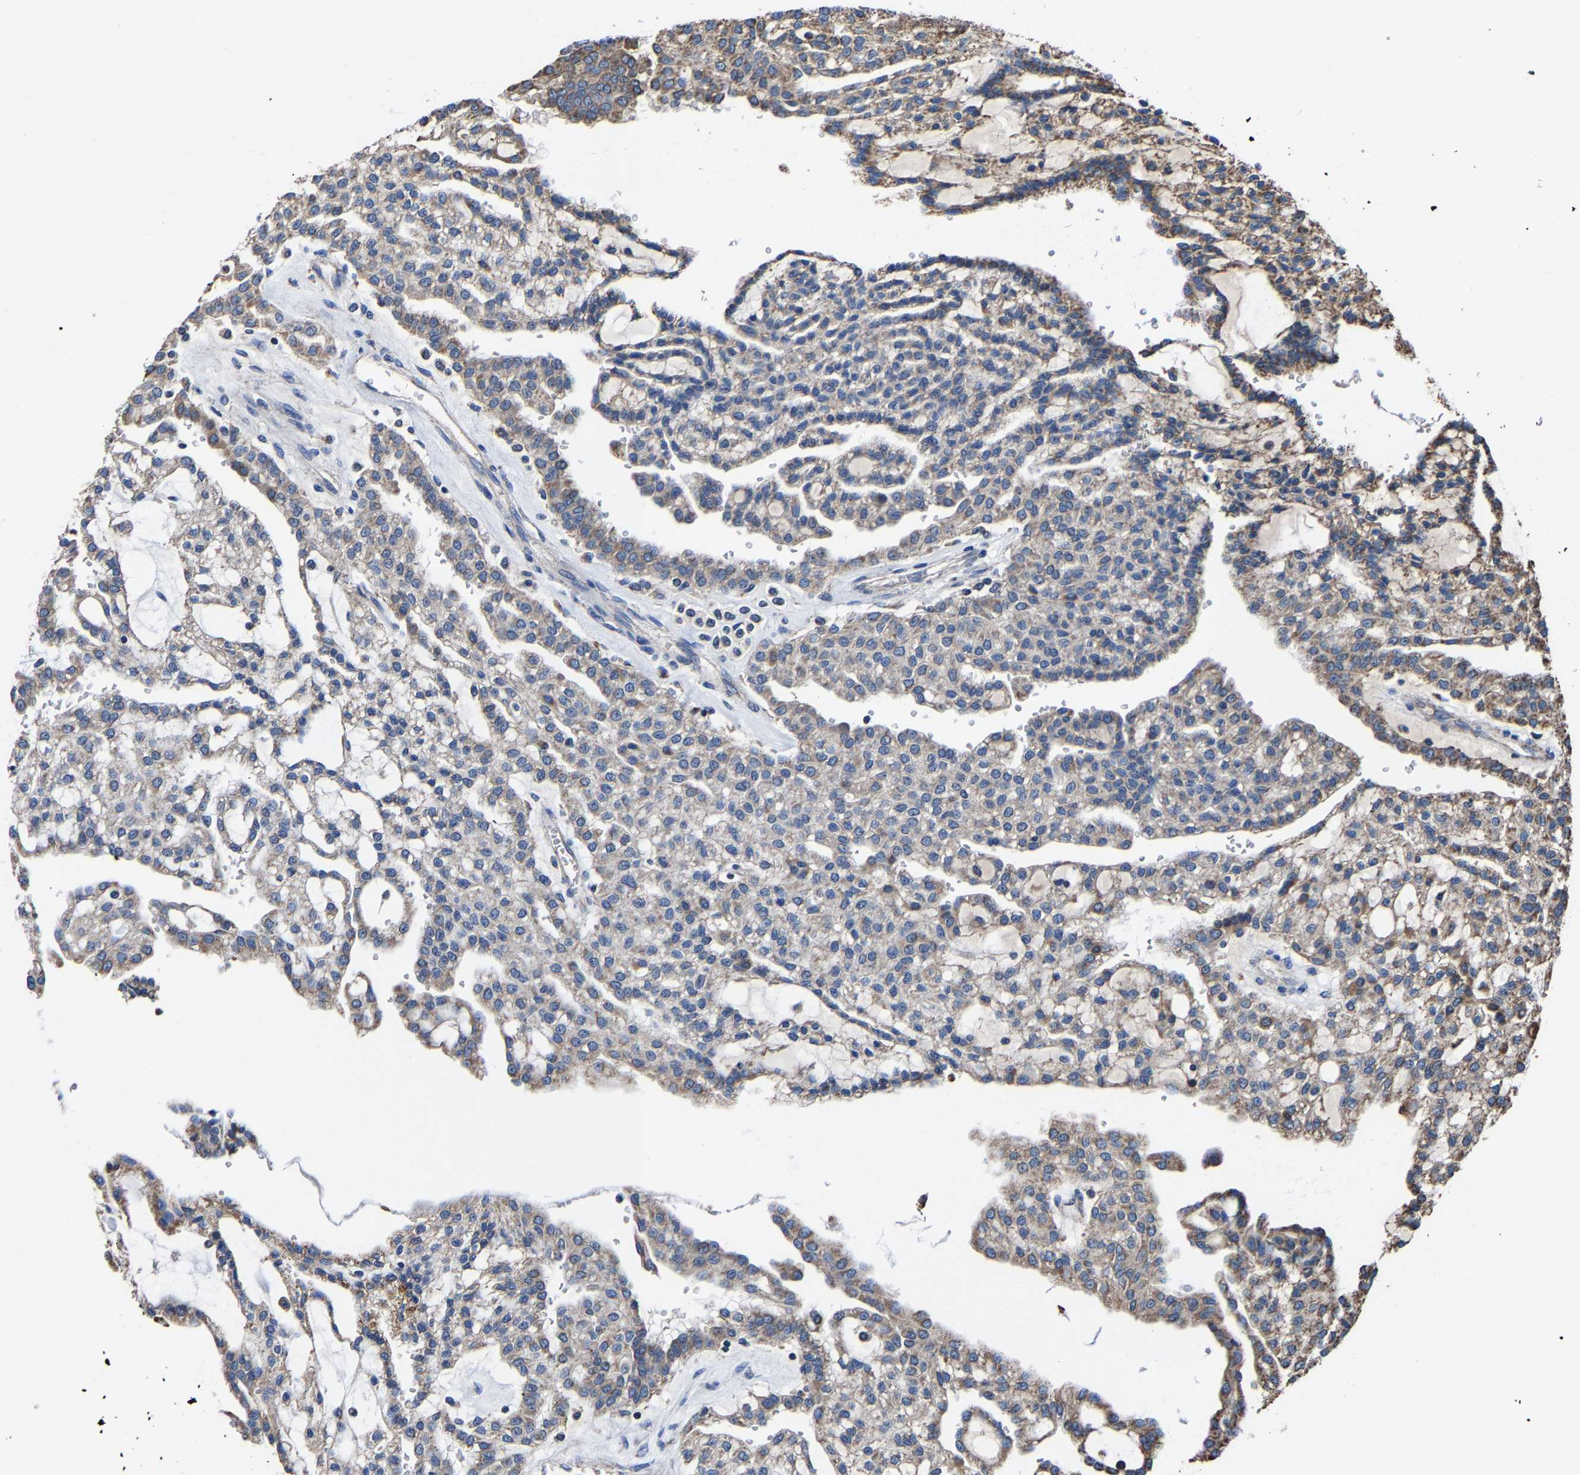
{"staining": {"intensity": "weak", "quantity": "25%-75%", "location": "cytoplasmic/membranous"}, "tissue": "renal cancer", "cell_type": "Tumor cells", "image_type": "cancer", "snomed": [{"axis": "morphology", "description": "Adenocarcinoma, NOS"}, {"axis": "topography", "description": "Kidney"}], "caption": "An immunohistochemistry (IHC) histopathology image of tumor tissue is shown. Protein staining in brown highlights weak cytoplasmic/membranous positivity in renal cancer within tumor cells.", "gene": "ZCCHC7", "patient": {"sex": "male", "age": 63}}